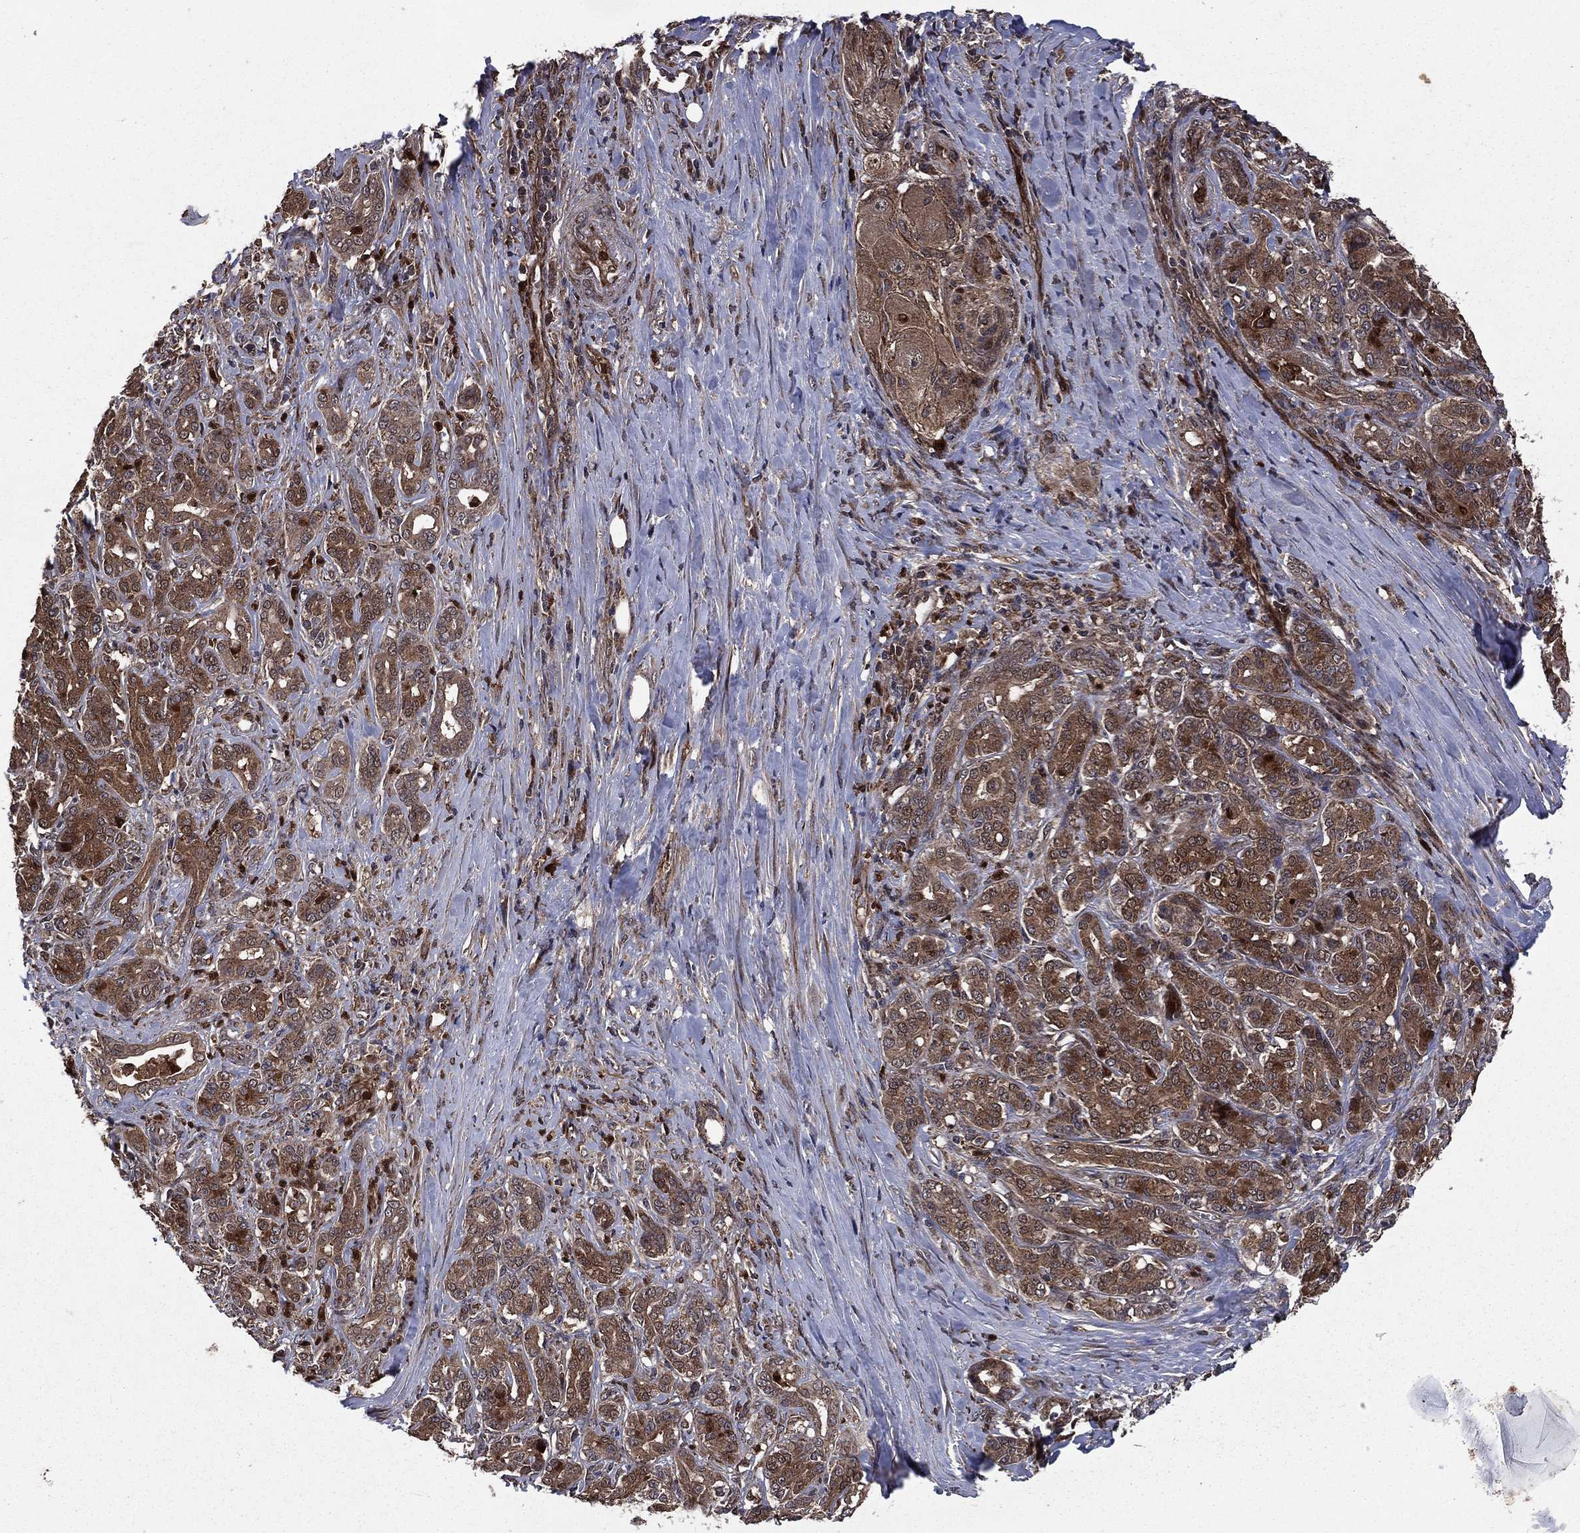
{"staining": {"intensity": "moderate", "quantity": ">75%", "location": "cytoplasmic/membranous"}, "tissue": "pancreatic cancer", "cell_type": "Tumor cells", "image_type": "cancer", "snomed": [{"axis": "morphology", "description": "Normal tissue, NOS"}, {"axis": "morphology", "description": "Inflammation, NOS"}, {"axis": "morphology", "description": "Adenocarcinoma, NOS"}, {"axis": "topography", "description": "Pancreas"}], "caption": "This is an image of immunohistochemistry (IHC) staining of pancreatic cancer, which shows moderate staining in the cytoplasmic/membranous of tumor cells.", "gene": "LENG8", "patient": {"sex": "male", "age": 57}}